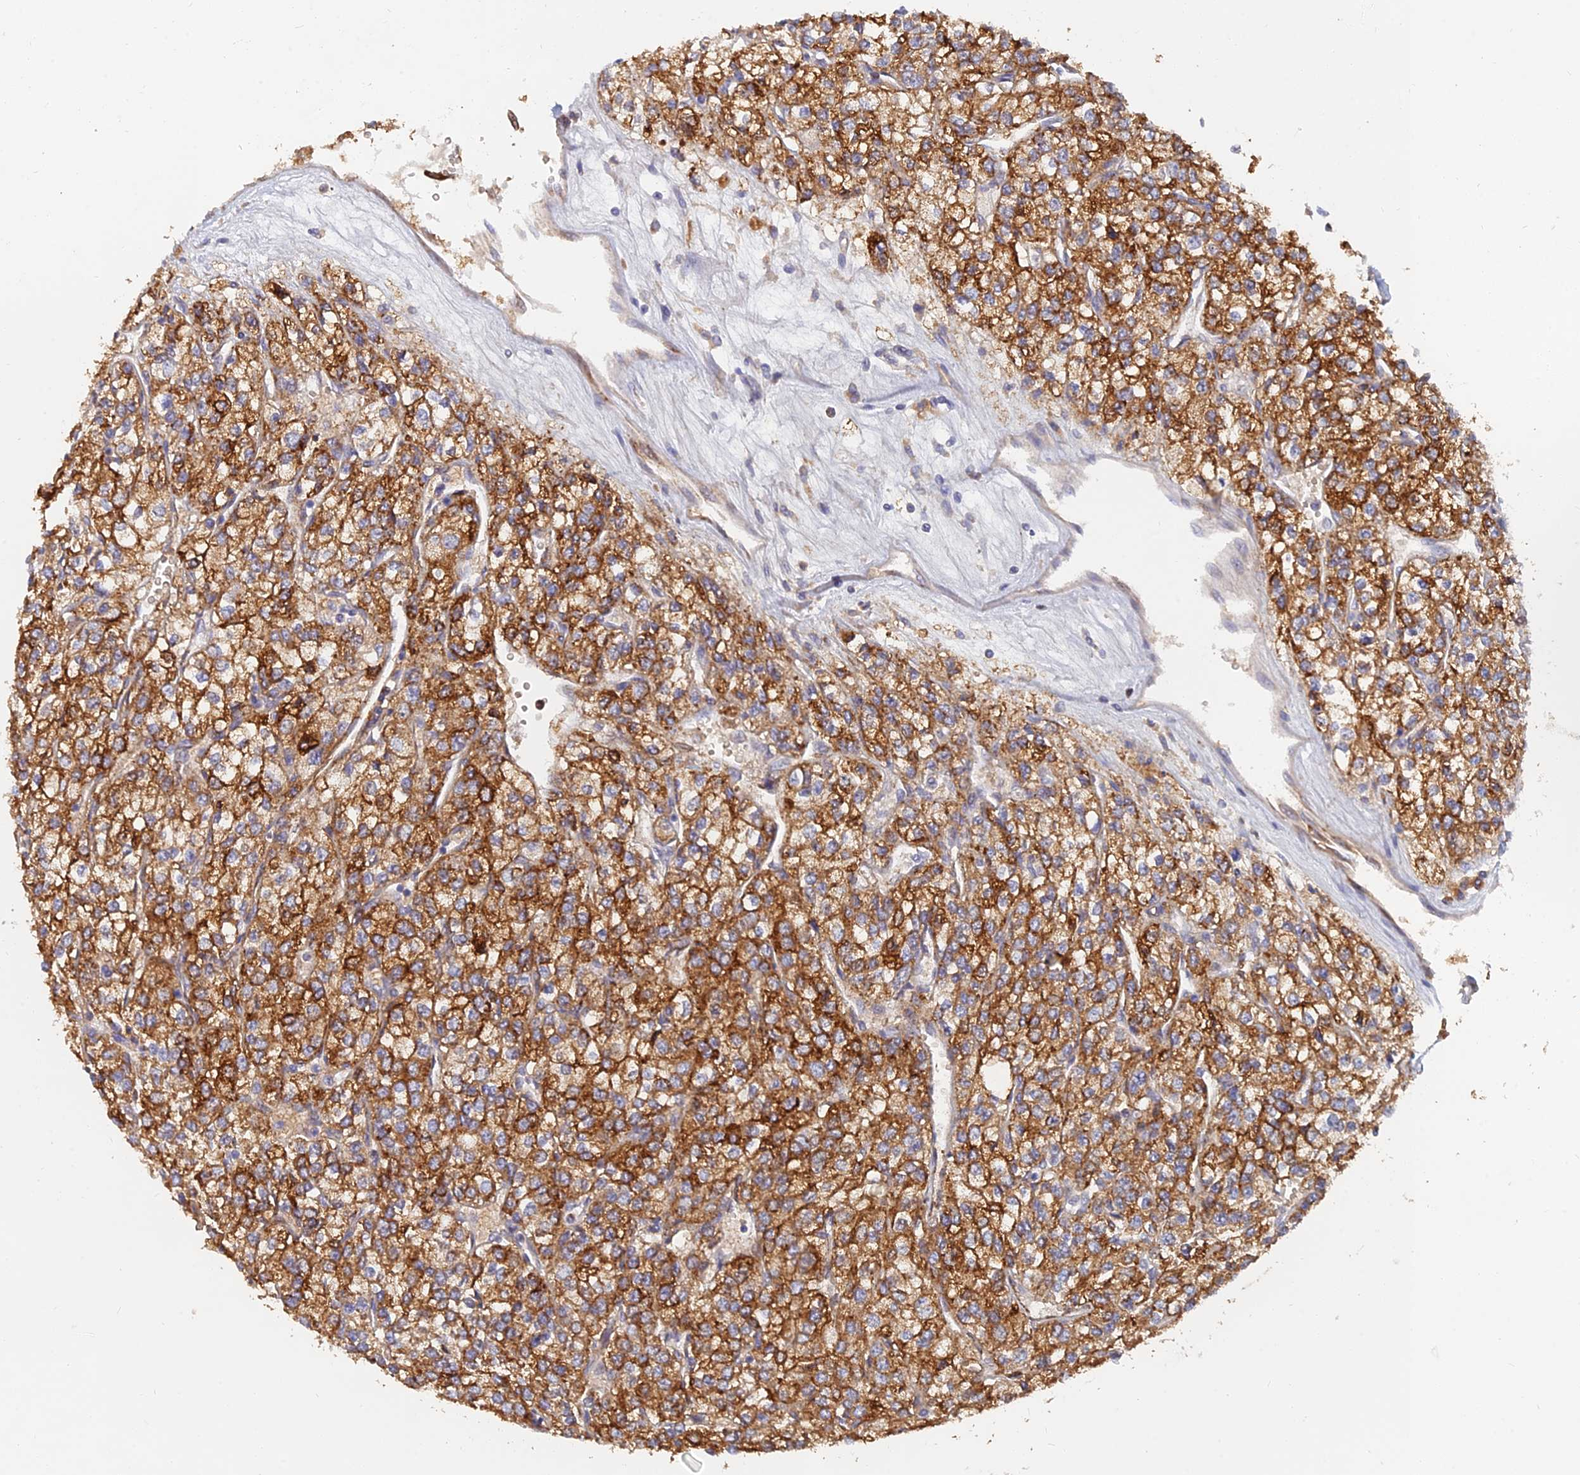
{"staining": {"intensity": "moderate", "quantity": ">75%", "location": "cytoplasmic/membranous"}, "tissue": "renal cancer", "cell_type": "Tumor cells", "image_type": "cancer", "snomed": [{"axis": "morphology", "description": "Adenocarcinoma, NOS"}, {"axis": "topography", "description": "Kidney"}], "caption": "Immunohistochemical staining of adenocarcinoma (renal) reveals medium levels of moderate cytoplasmic/membranous protein expression in approximately >75% of tumor cells.", "gene": "ARRDC1", "patient": {"sex": "male", "age": 80}}